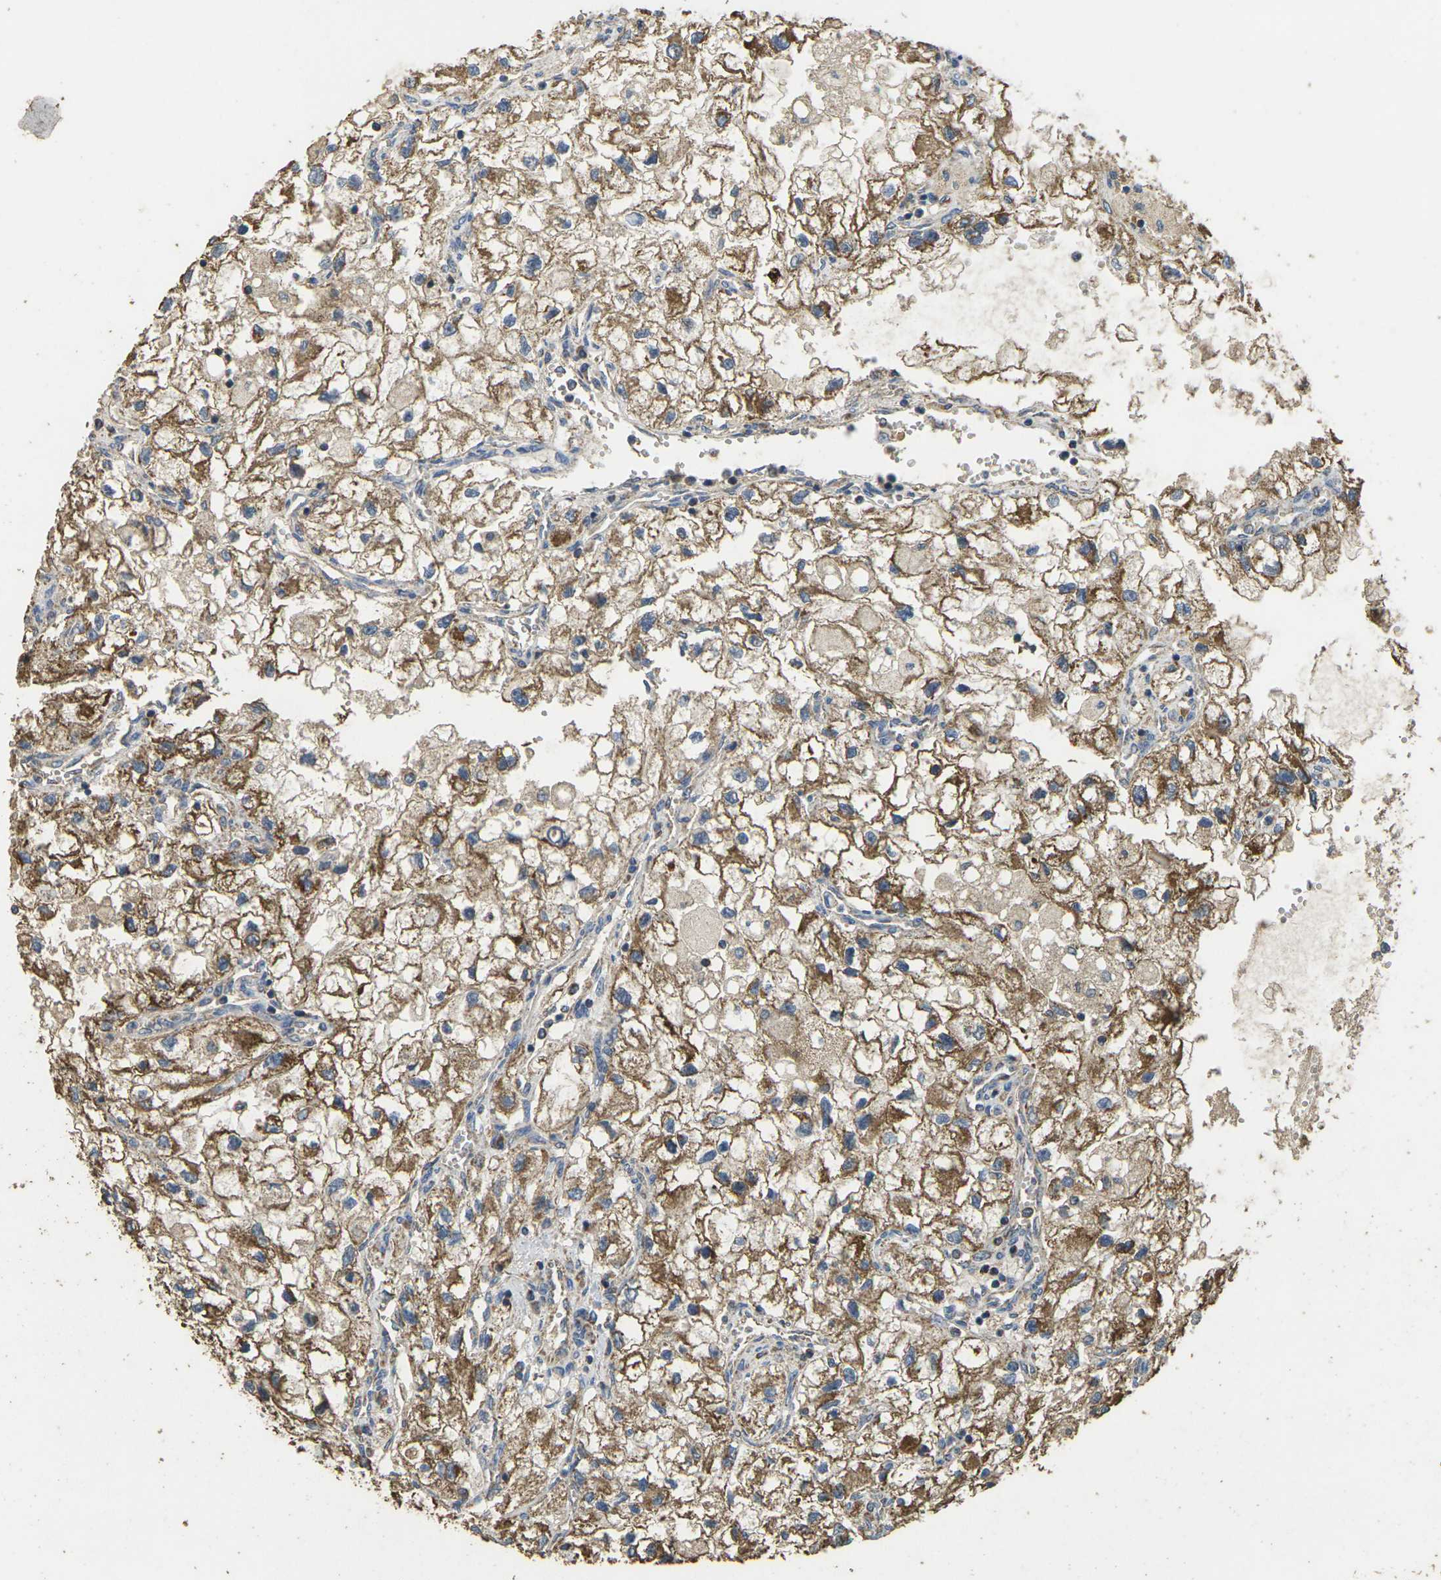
{"staining": {"intensity": "moderate", "quantity": ">75%", "location": "cytoplasmic/membranous"}, "tissue": "renal cancer", "cell_type": "Tumor cells", "image_type": "cancer", "snomed": [{"axis": "morphology", "description": "Adenocarcinoma, NOS"}, {"axis": "topography", "description": "Kidney"}], "caption": "High-magnification brightfield microscopy of renal cancer stained with DAB (brown) and counterstained with hematoxylin (blue). tumor cells exhibit moderate cytoplasmic/membranous expression is identified in about>75% of cells.", "gene": "MAPK11", "patient": {"sex": "female", "age": 70}}